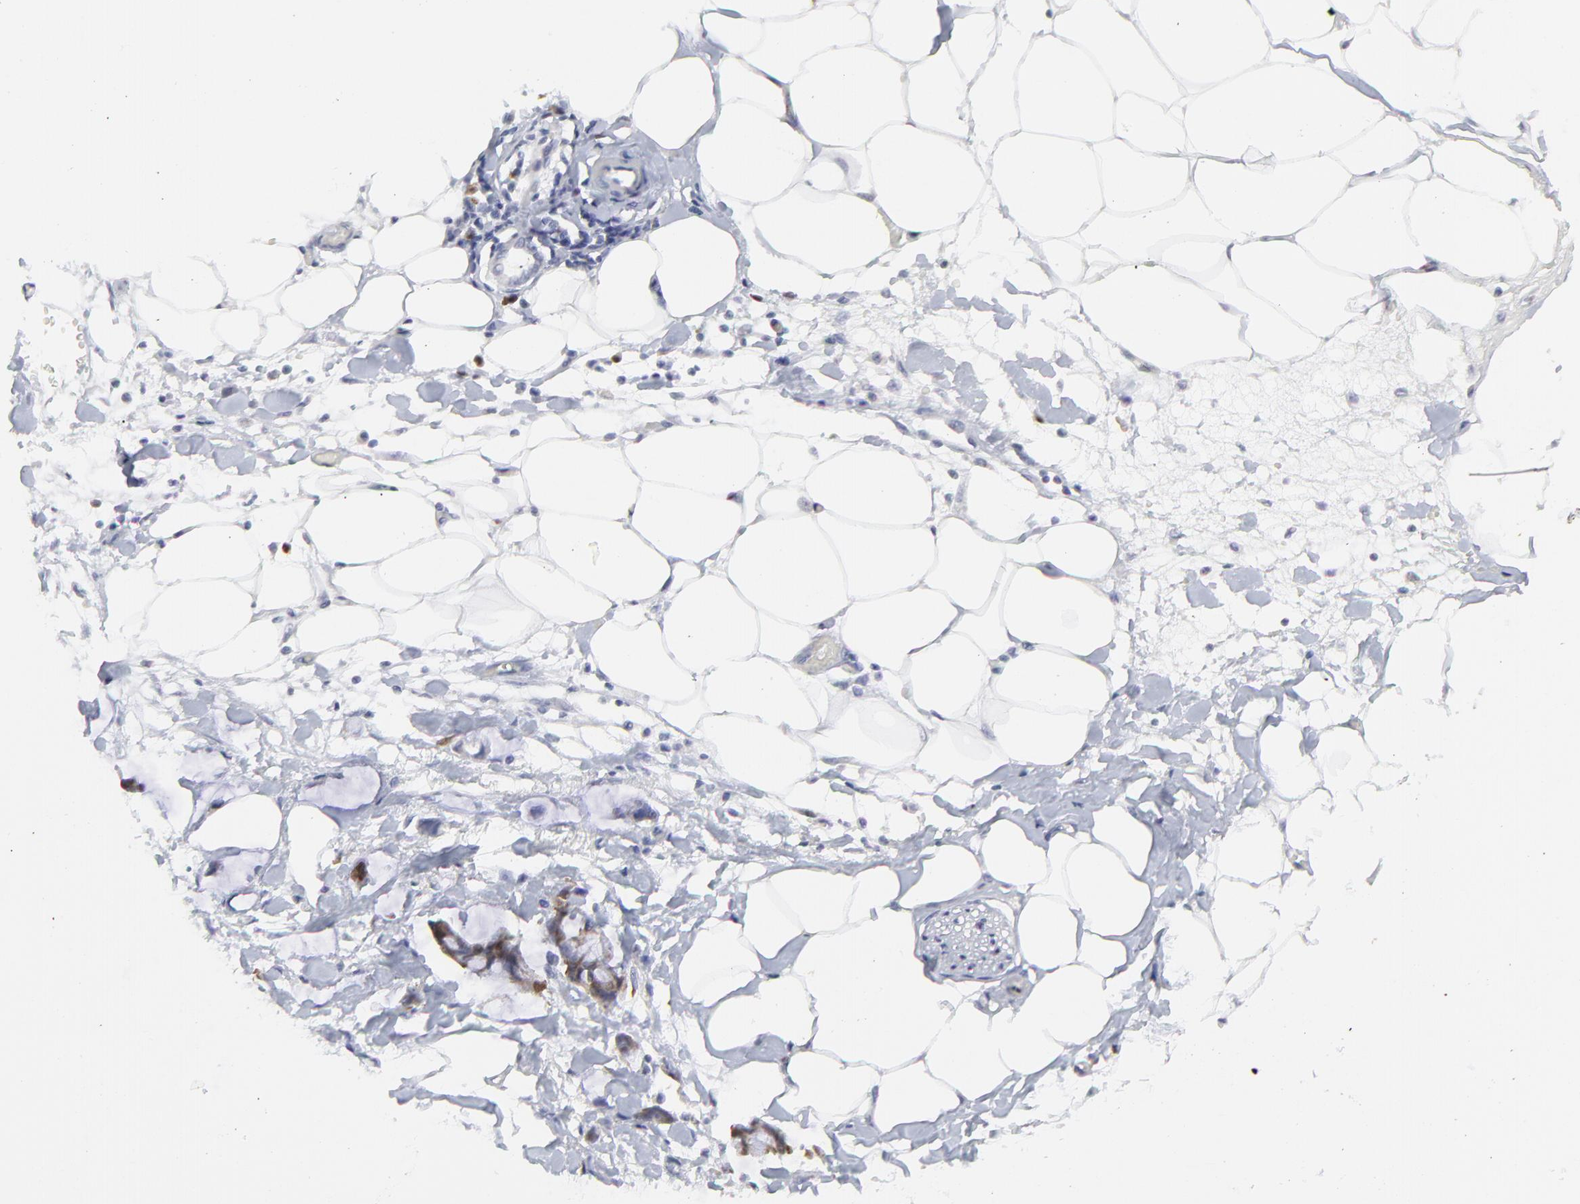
{"staining": {"intensity": "negative", "quantity": "none", "location": "none"}, "tissue": "adipose tissue", "cell_type": "Adipocytes", "image_type": "normal", "snomed": [{"axis": "morphology", "description": "Normal tissue, NOS"}, {"axis": "morphology", "description": "Adenocarcinoma, NOS"}, {"axis": "topography", "description": "Colon"}, {"axis": "topography", "description": "Peripheral nerve tissue"}], "caption": "Immunohistochemical staining of normal adipose tissue exhibits no significant expression in adipocytes.", "gene": "NCAPH", "patient": {"sex": "male", "age": 14}}